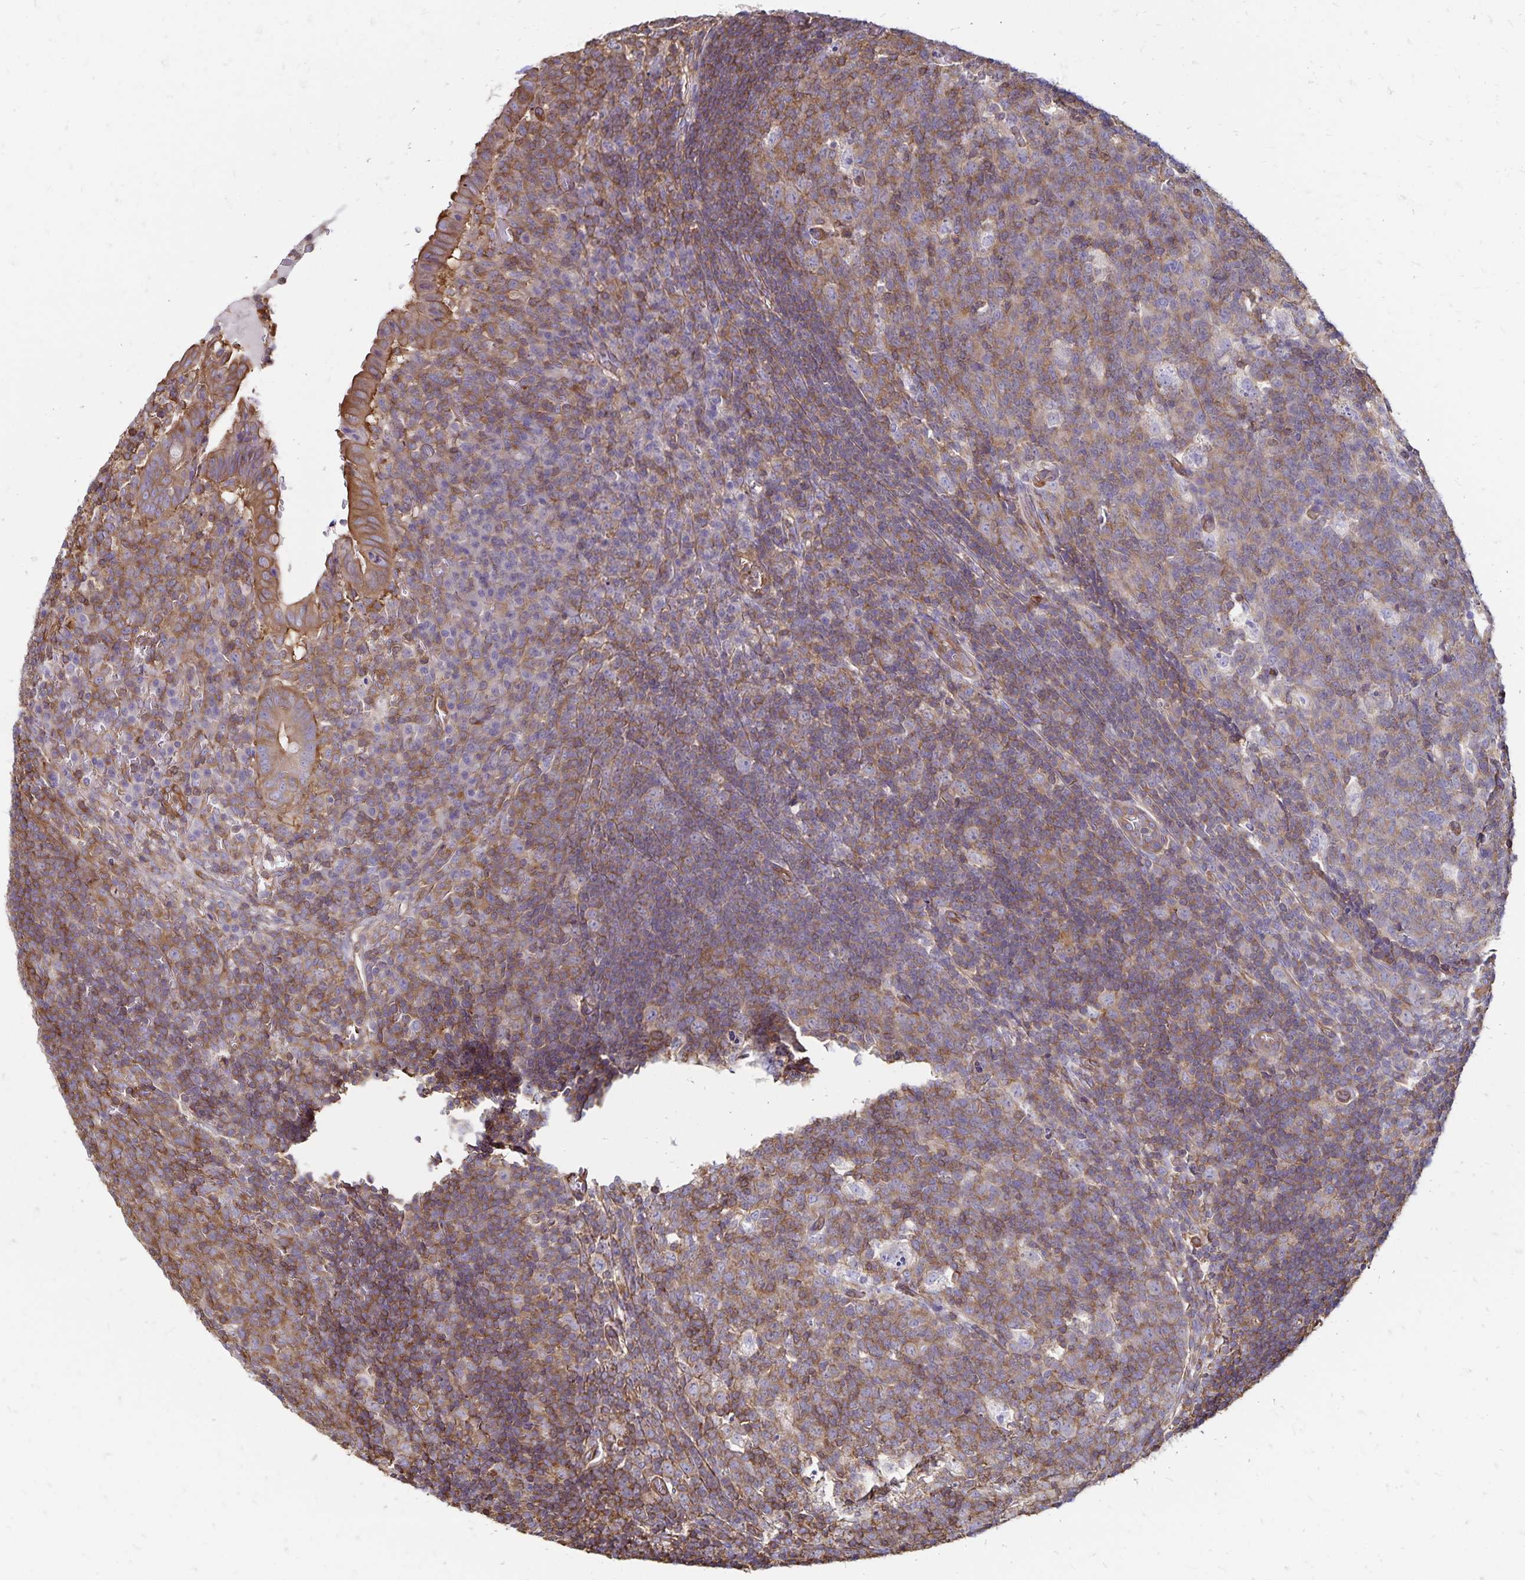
{"staining": {"intensity": "moderate", "quantity": ">75%", "location": "cytoplasmic/membranous"}, "tissue": "appendix", "cell_type": "Glandular cells", "image_type": "normal", "snomed": [{"axis": "morphology", "description": "Normal tissue, NOS"}, {"axis": "topography", "description": "Appendix"}], "caption": "Immunohistochemistry (IHC) (DAB) staining of unremarkable human appendix displays moderate cytoplasmic/membranous protein expression in about >75% of glandular cells. The protein of interest is stained brown, and the nuclei are stained in blue (DAB IHC with brightfield microscopy, high magnification).", "gene": "RPRML", "patient": {"sex": "male", "age": 18}}